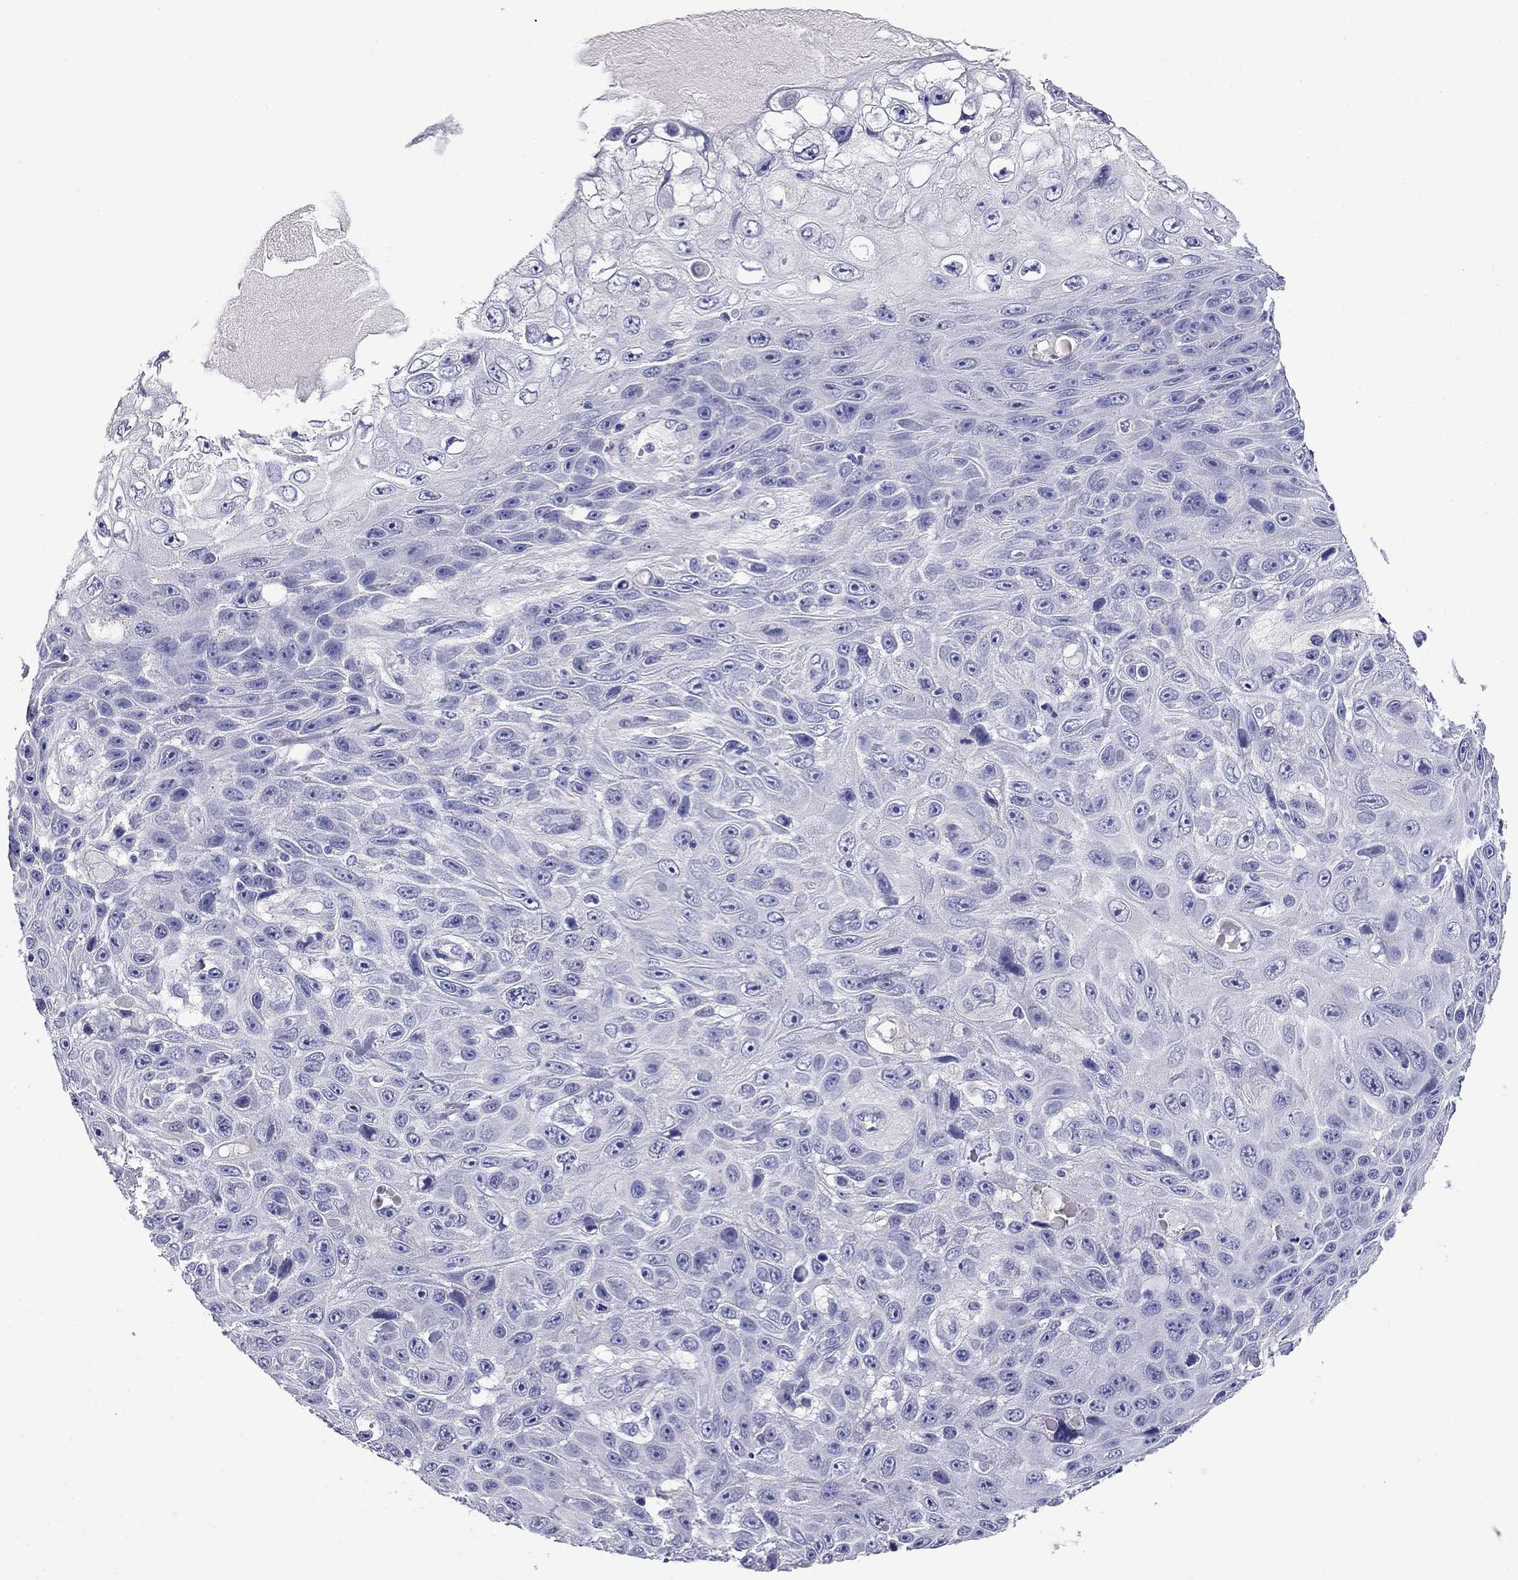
{"staining": {"intensity": "negative", "quantity": "none", "location": "none"}, "tissue": "skin cancer", "cell_type": "Tumor cells", "image_type": "cancer", "snomed": [{"axis": "morphology", "description": "Squamous cell carcinoma, NOS"}, {"axis": "topography", "description": "Skin"}], "caption": "Tumor cells show no significant protein staining in skin squamous cell carcinoma.", "gene": "MYO15A", "patient": {"sex": "male", "age": 82}}